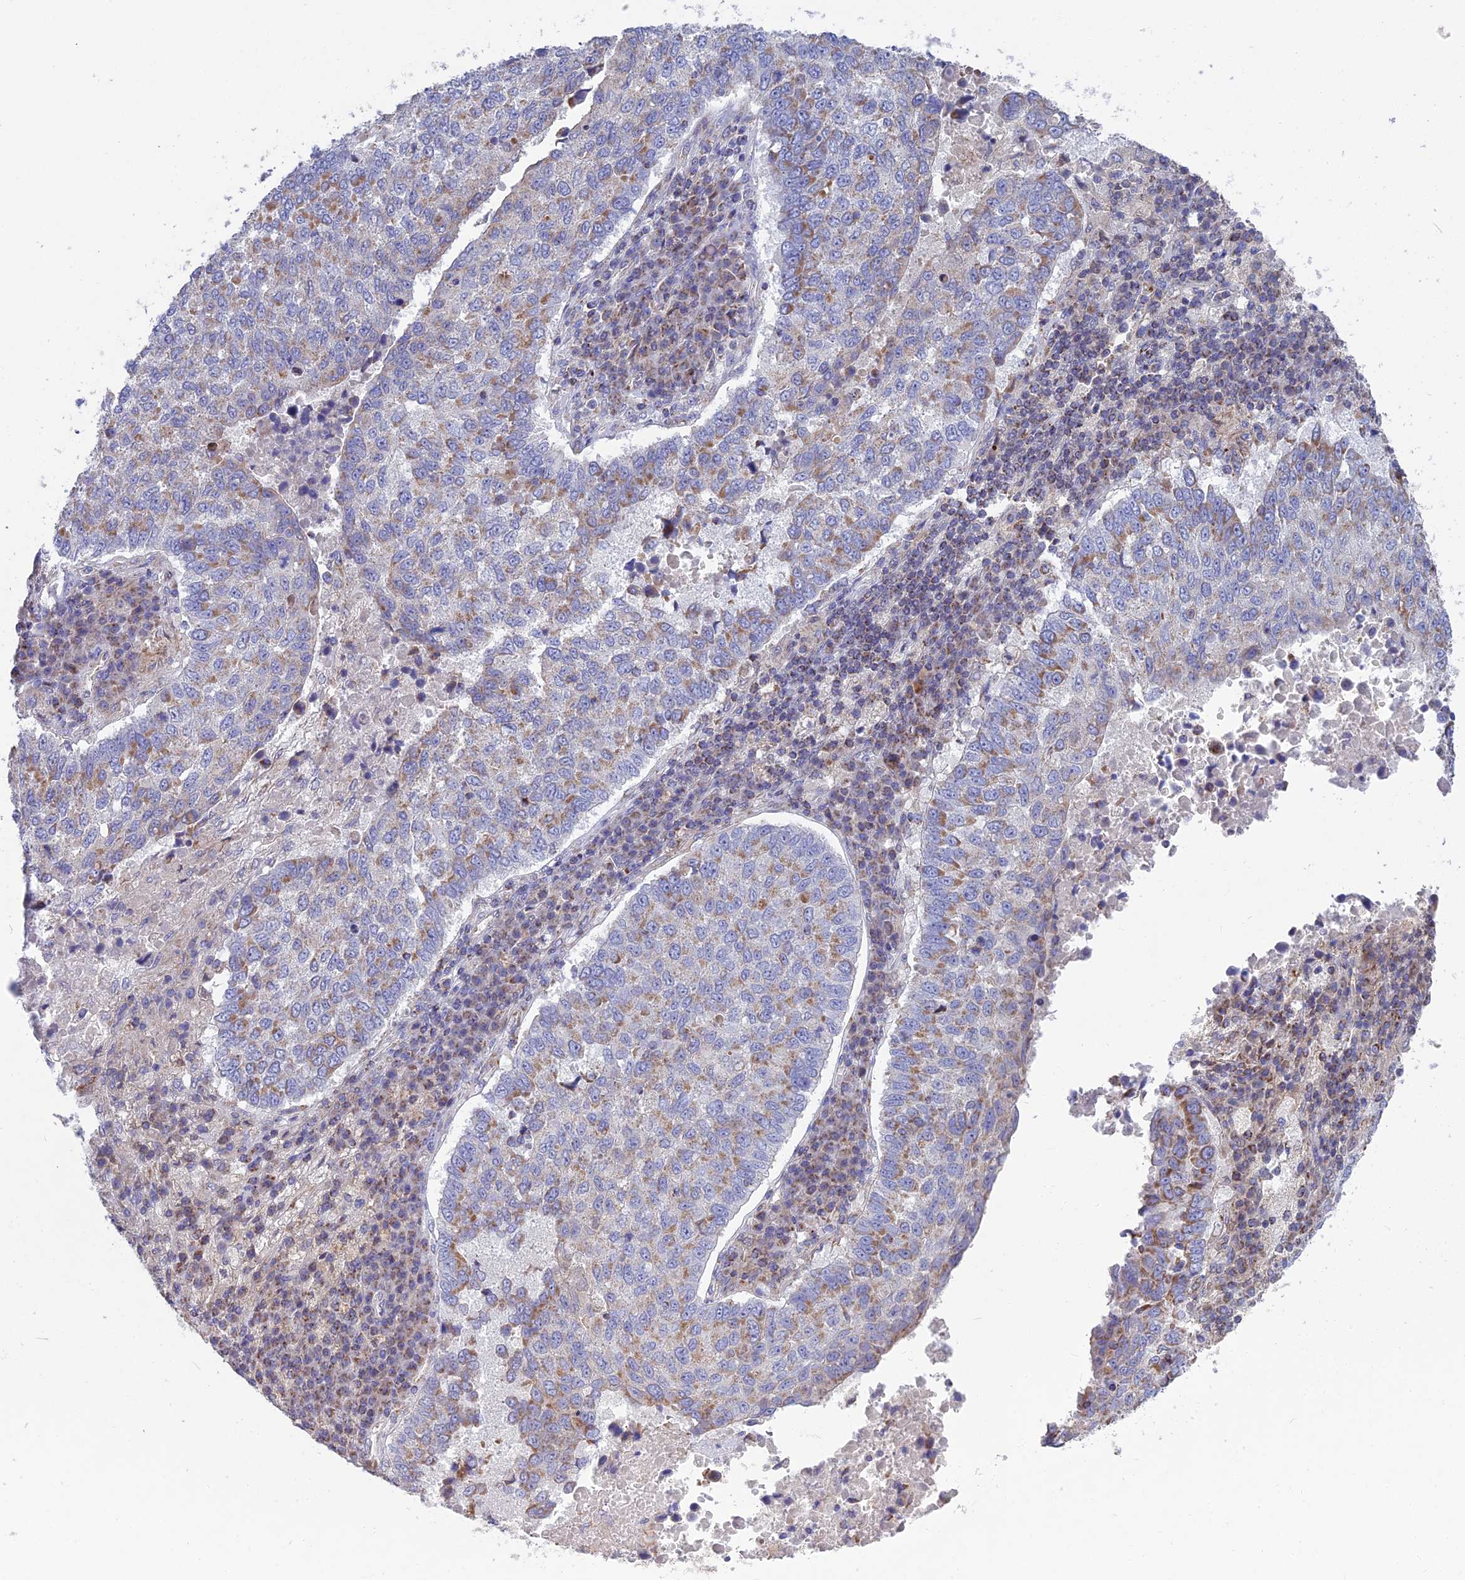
{"staining": {"intensity": "moderate", "quantity": "25%-75%", "location": "cytoplasmic/membranous"}, "tissue": "lung cancer", "cell_type": "Tumor cells", "image_type": "cancer", "snomed": [{"axis": "morphology", "description": "Squamous cell carcinoma, NOS"}, {"axis": "topography", "description": "Lung"}], "caption": "The histopathology image reveals staining of lung cancer (squamous cell carcinoma), revealing moderate cytoplasmic/membranous protein staining (brown color) within tumor cells.", "gene": "CS", "patient": {"sex": "male", "age": 73}}